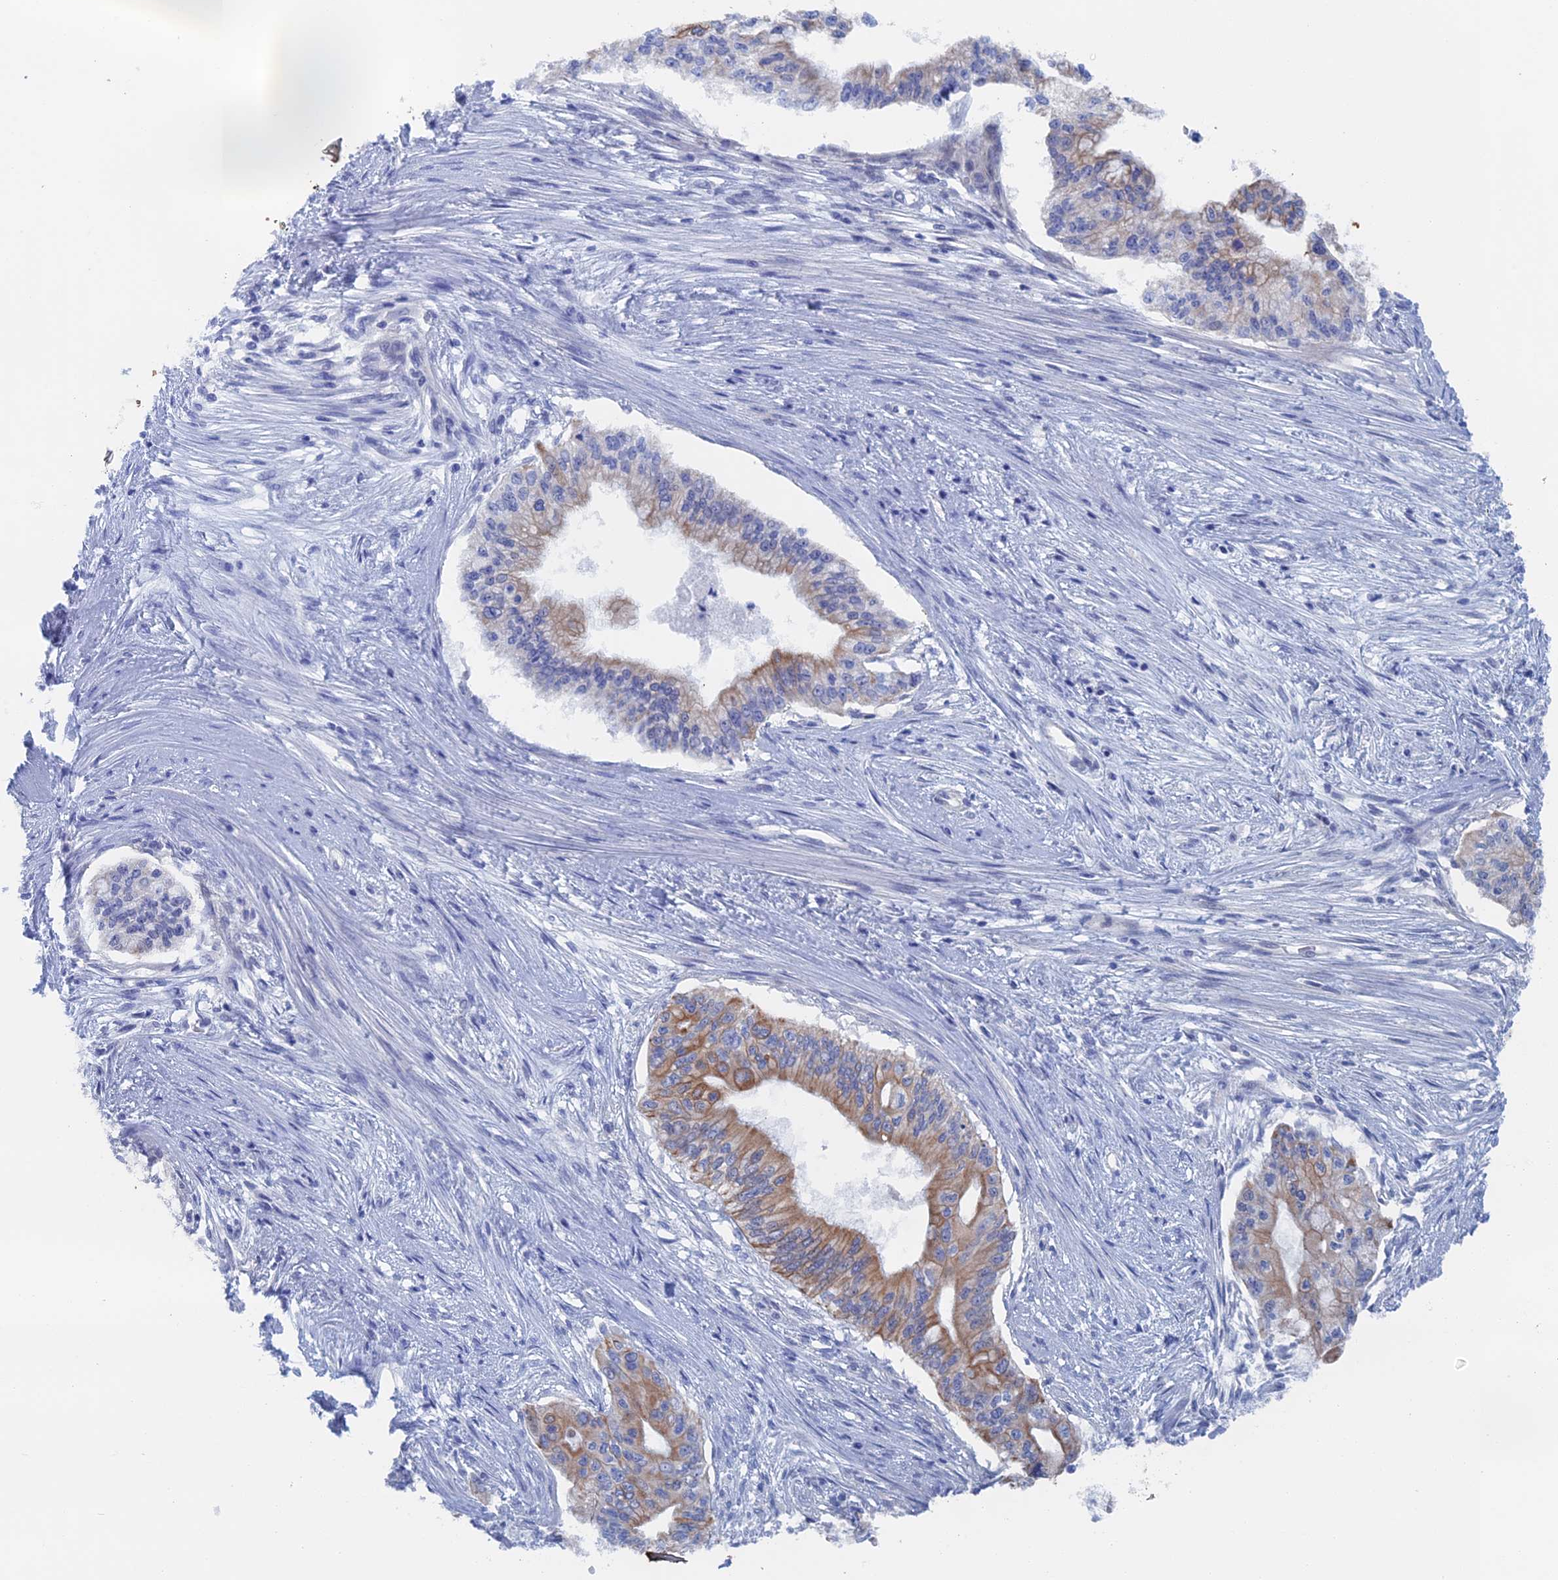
{"staining": {"intensity": "moderate", "quantity": "<25%", "location": "cytoplasmic/membranous"}, "tissue": "pancreatic cancer", "cell_type": "Tumor cells", "image_type": "cancer", "snomed": [{"axis": "morphology", "description": "Adenocarcinoma, NOS"}, {"axis": "topography", "description": "Pancreas"}], "caption": "The photomicrograph reveals immunohistochemical staining of pancreatic cancer (adenocarcinoma). There is moderate cytoplasmic/membranous positivity is identified in about <25% of tumor cells.", "gene": "IL7", "patient": {"sex": "male", "age": 46}}